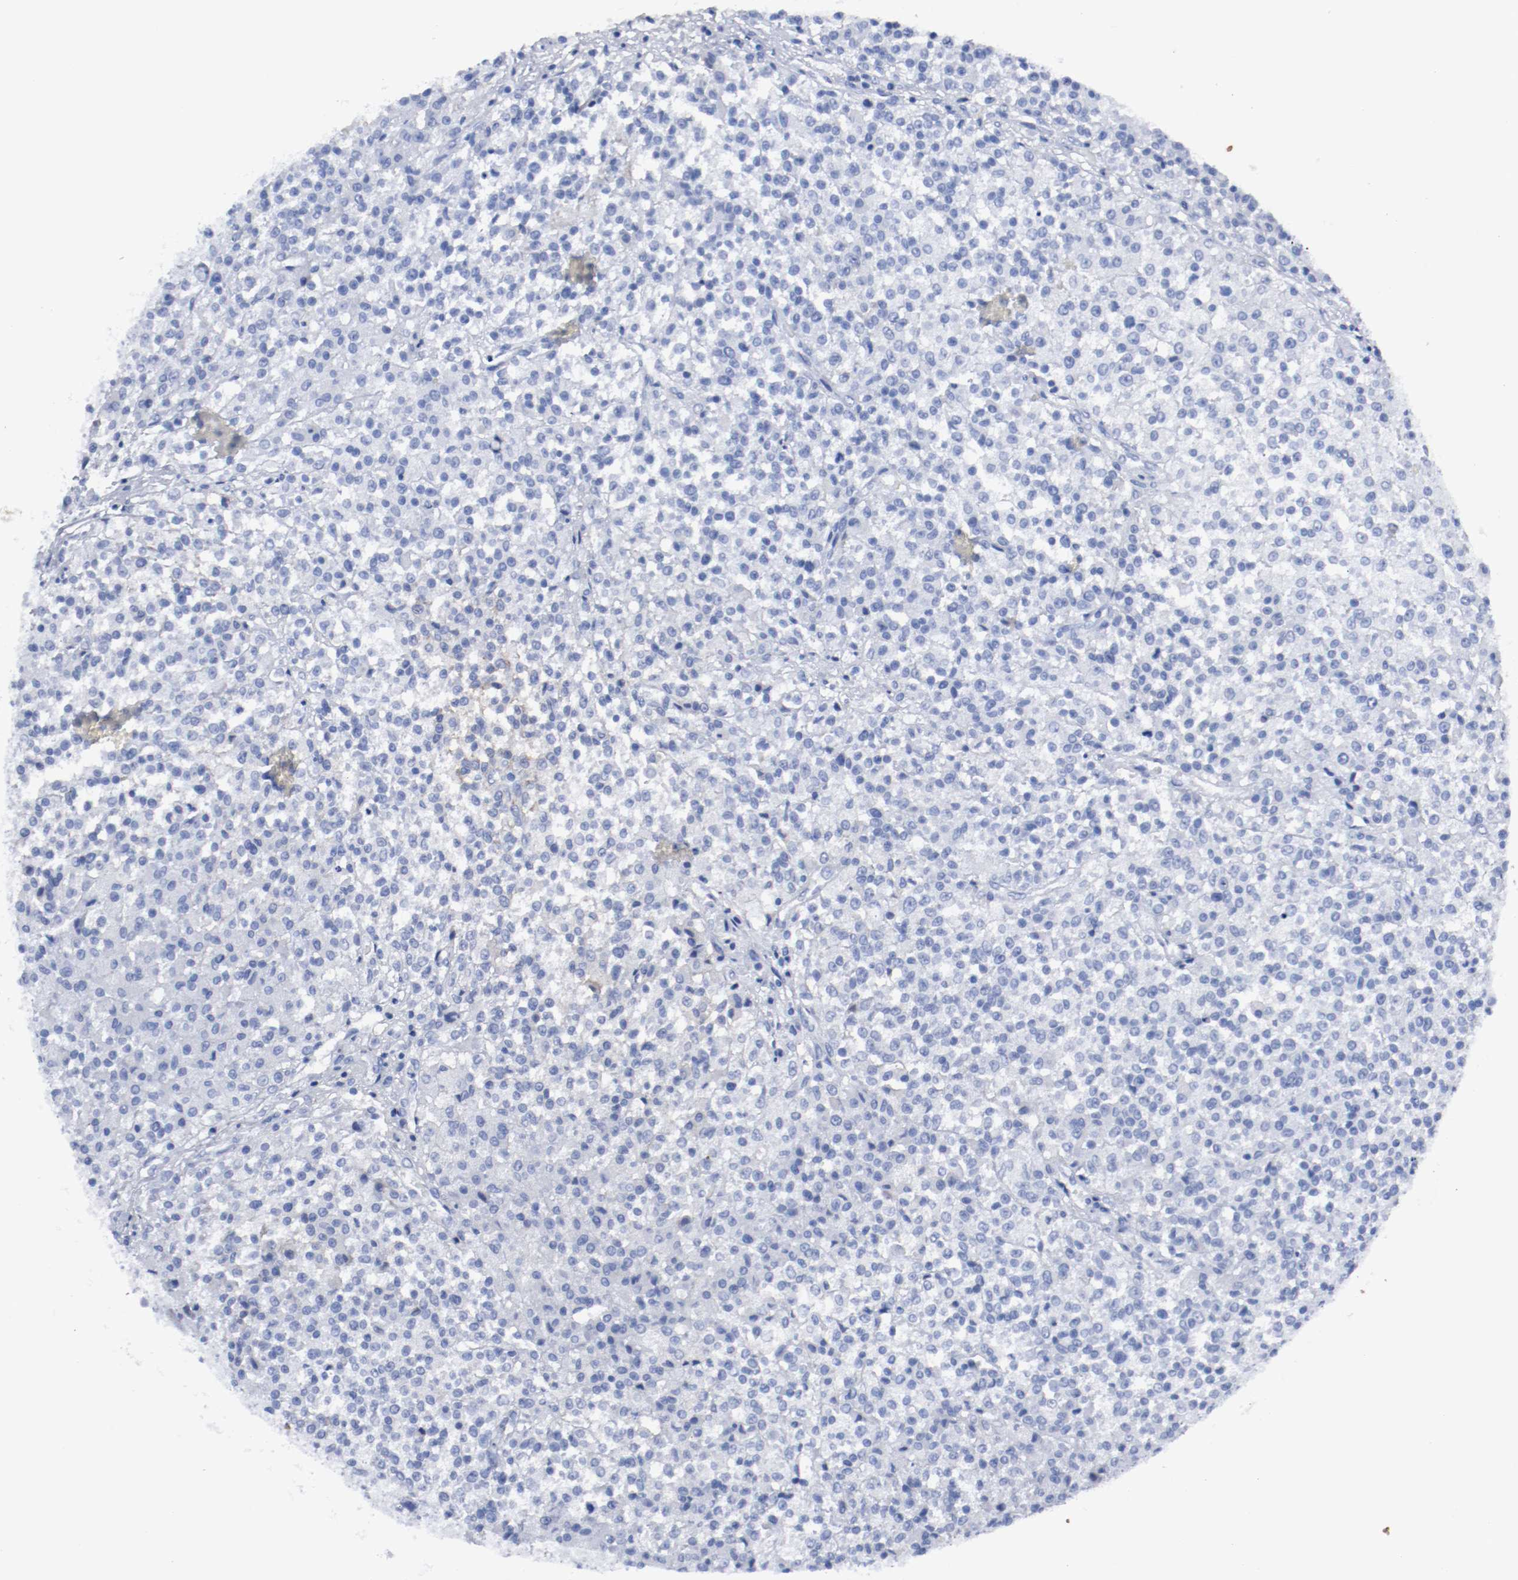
{"staining": {"intensity": "negative", "quantity": "none", "location": "none"}, "tissue": "testis cancer", "cell_type": "Tumor cells", "image_type": "cancer", "snomed": [{"axis": "morphology", "description": "Seminoma, NOS"}, {"axis": "topography", "description": "Testis"}], "caption": "This is an immunohistochemistry photomicrograph of testis cancer (seminoma). There is no positivity in tumor cells.", "gene": "TSPAN6", "patient": {"sex": "male", "age": 59}}